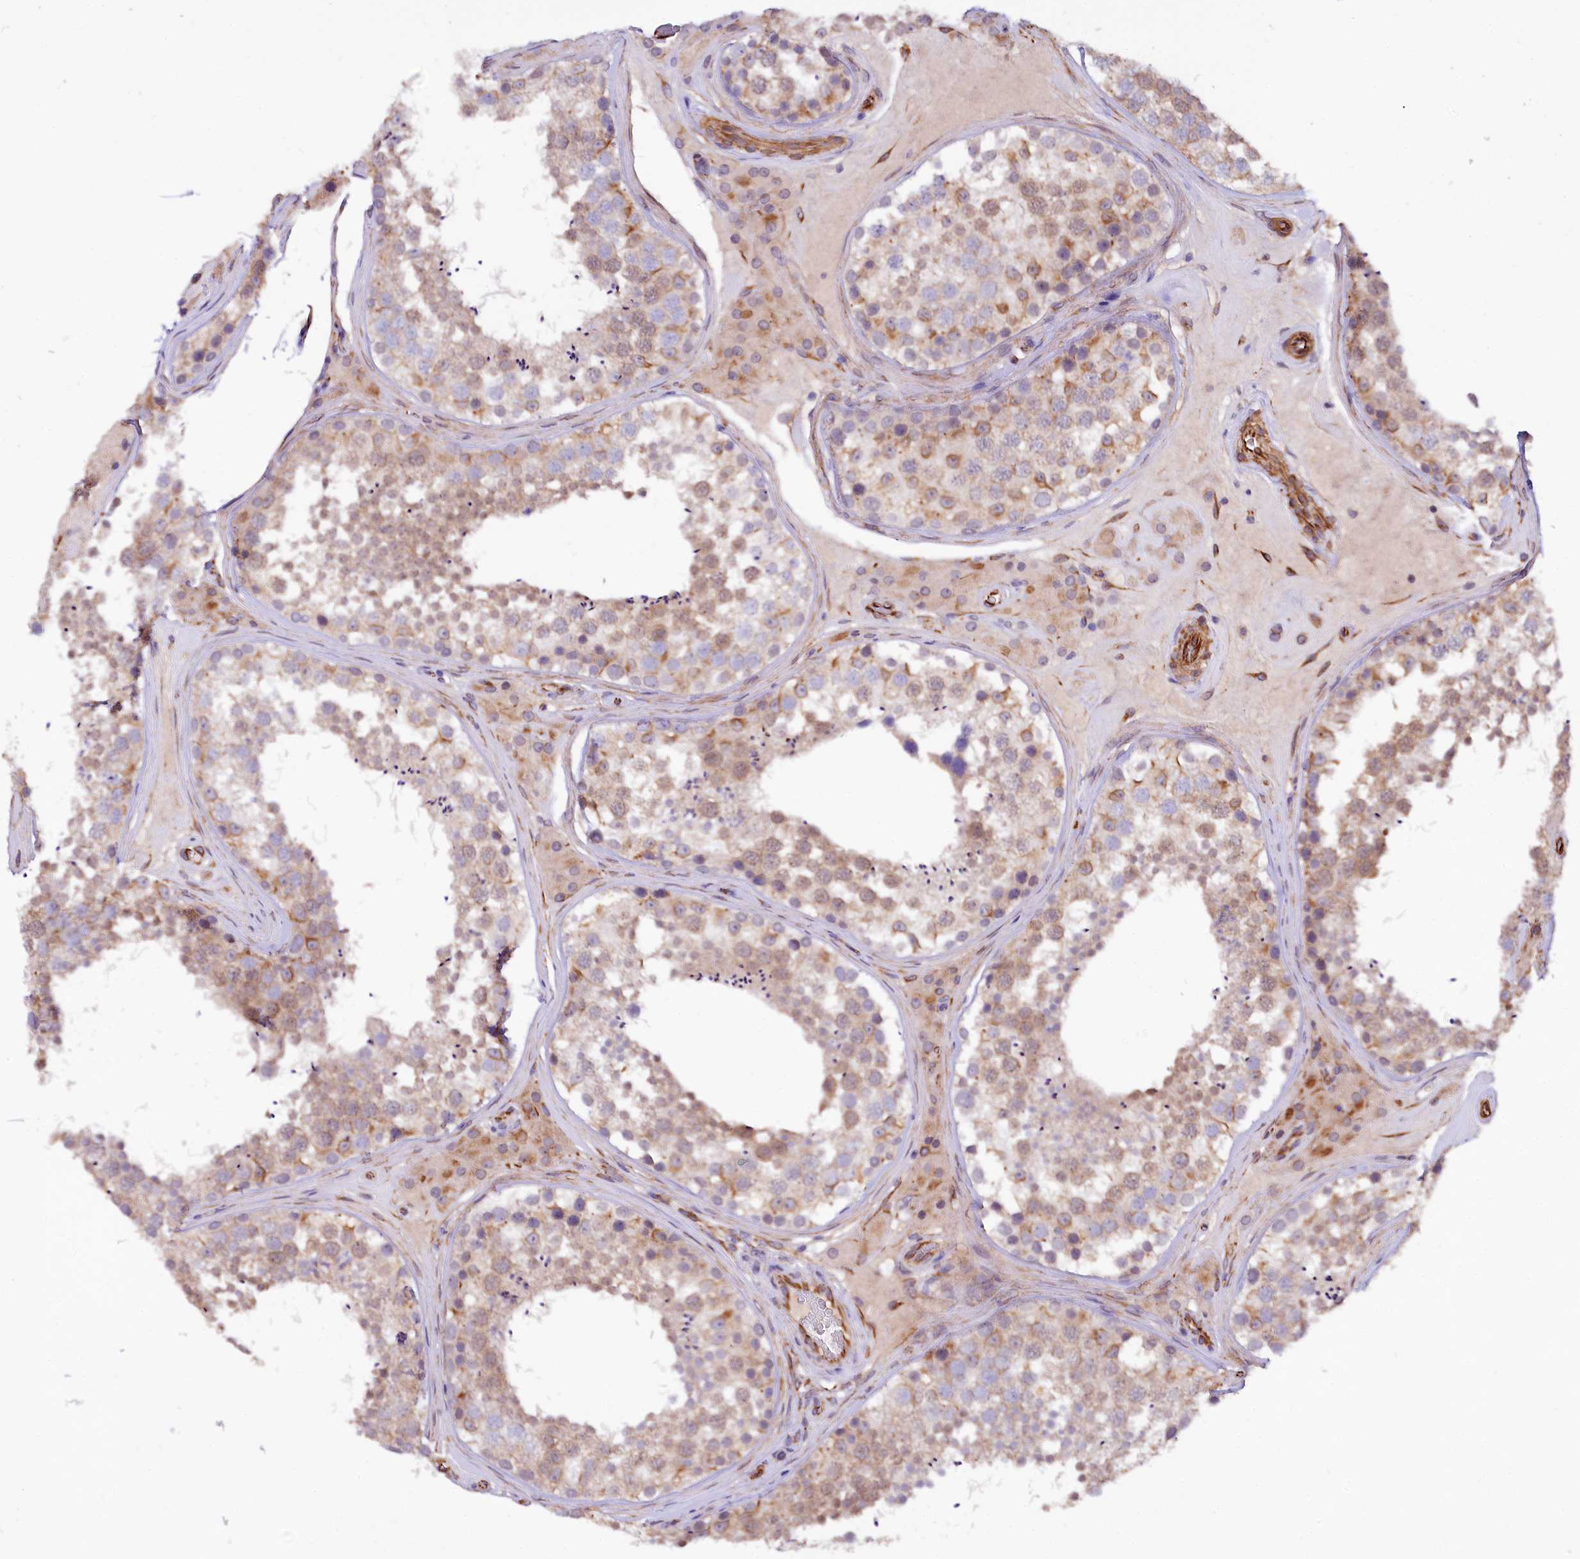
{"staining": {"intensity": "moderate", "quantity": ">75%", "location": "cytoplasmic/membranous"}, "tissue": "testis", "cell_type": "Cells in seminiferous ducts", "image_type": "normal", "snomed": [{"axis": "morphology", "description": "Normal tissue, NOS"}, {"axis": "topography", "description": "Testis"}], "caption": "Testis stained for a protein exhibits moderate cytoplasmic/membranous positivity in cells in seminiferous ducts. The protein of interest is stained brown, and the nuclei are stained in blue (DAB IHC with brightfield microscopy, high magnification).", "gene": "TTC12", "patient": {"sex": "male", "age": 46}}